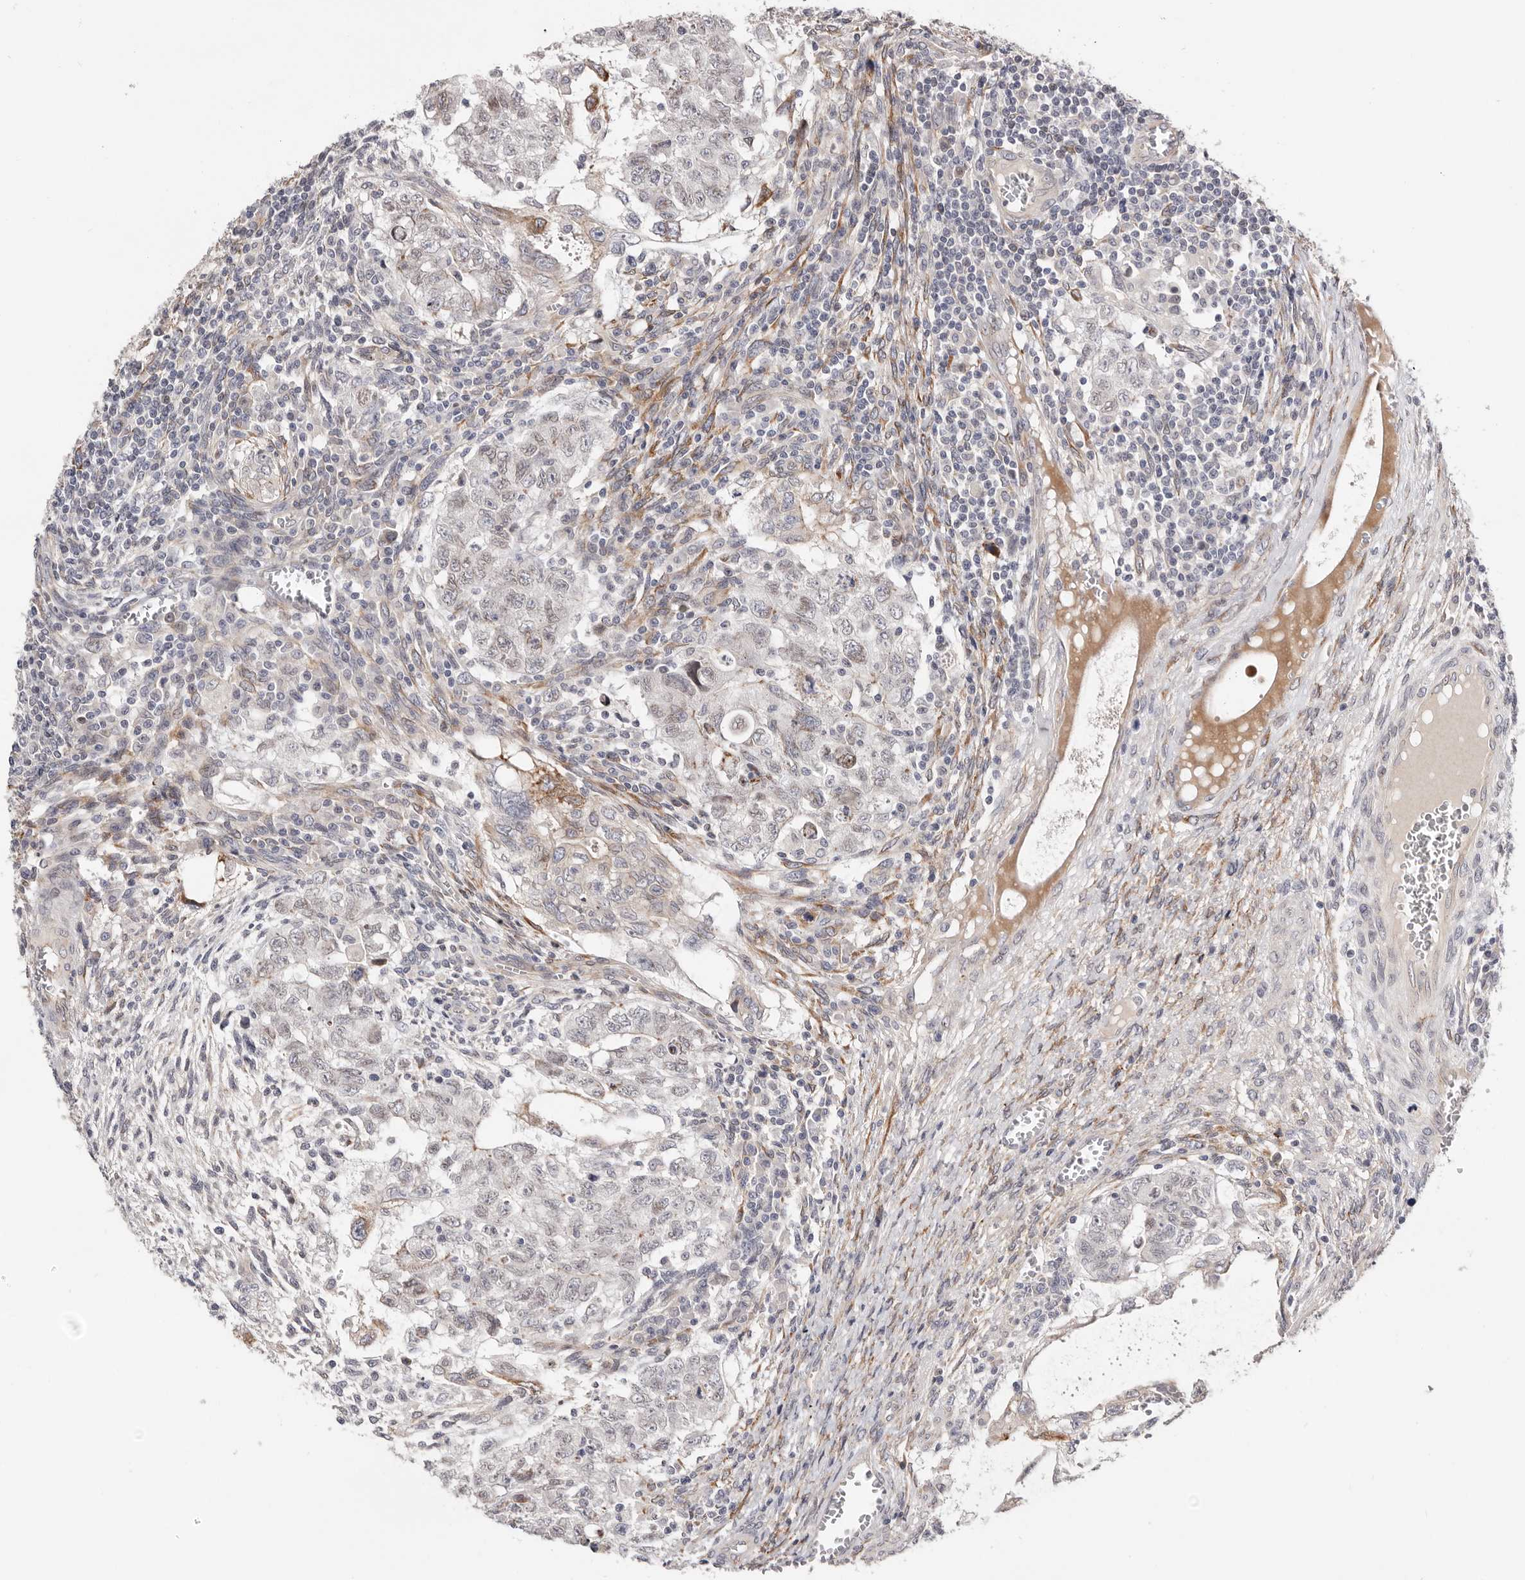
{"staining": {"intensity": "negative", "quantity": "none", "location": "none"}, "tissue": "testis cancer", "cell_type": "Tumor cells", "image_type": "cancer", "snomed": [{"axis": "morphology", "description": "Carcinoma, Embryonal, NOS"}, {"axis": "topography", "description": "Testis"}], "caption": "Image shows no protein positivity in tumor cells of embryonal carcinoma (testis) tissue.", "gene": "USH1C", "patient": {"sex": "male", "age": 37}}